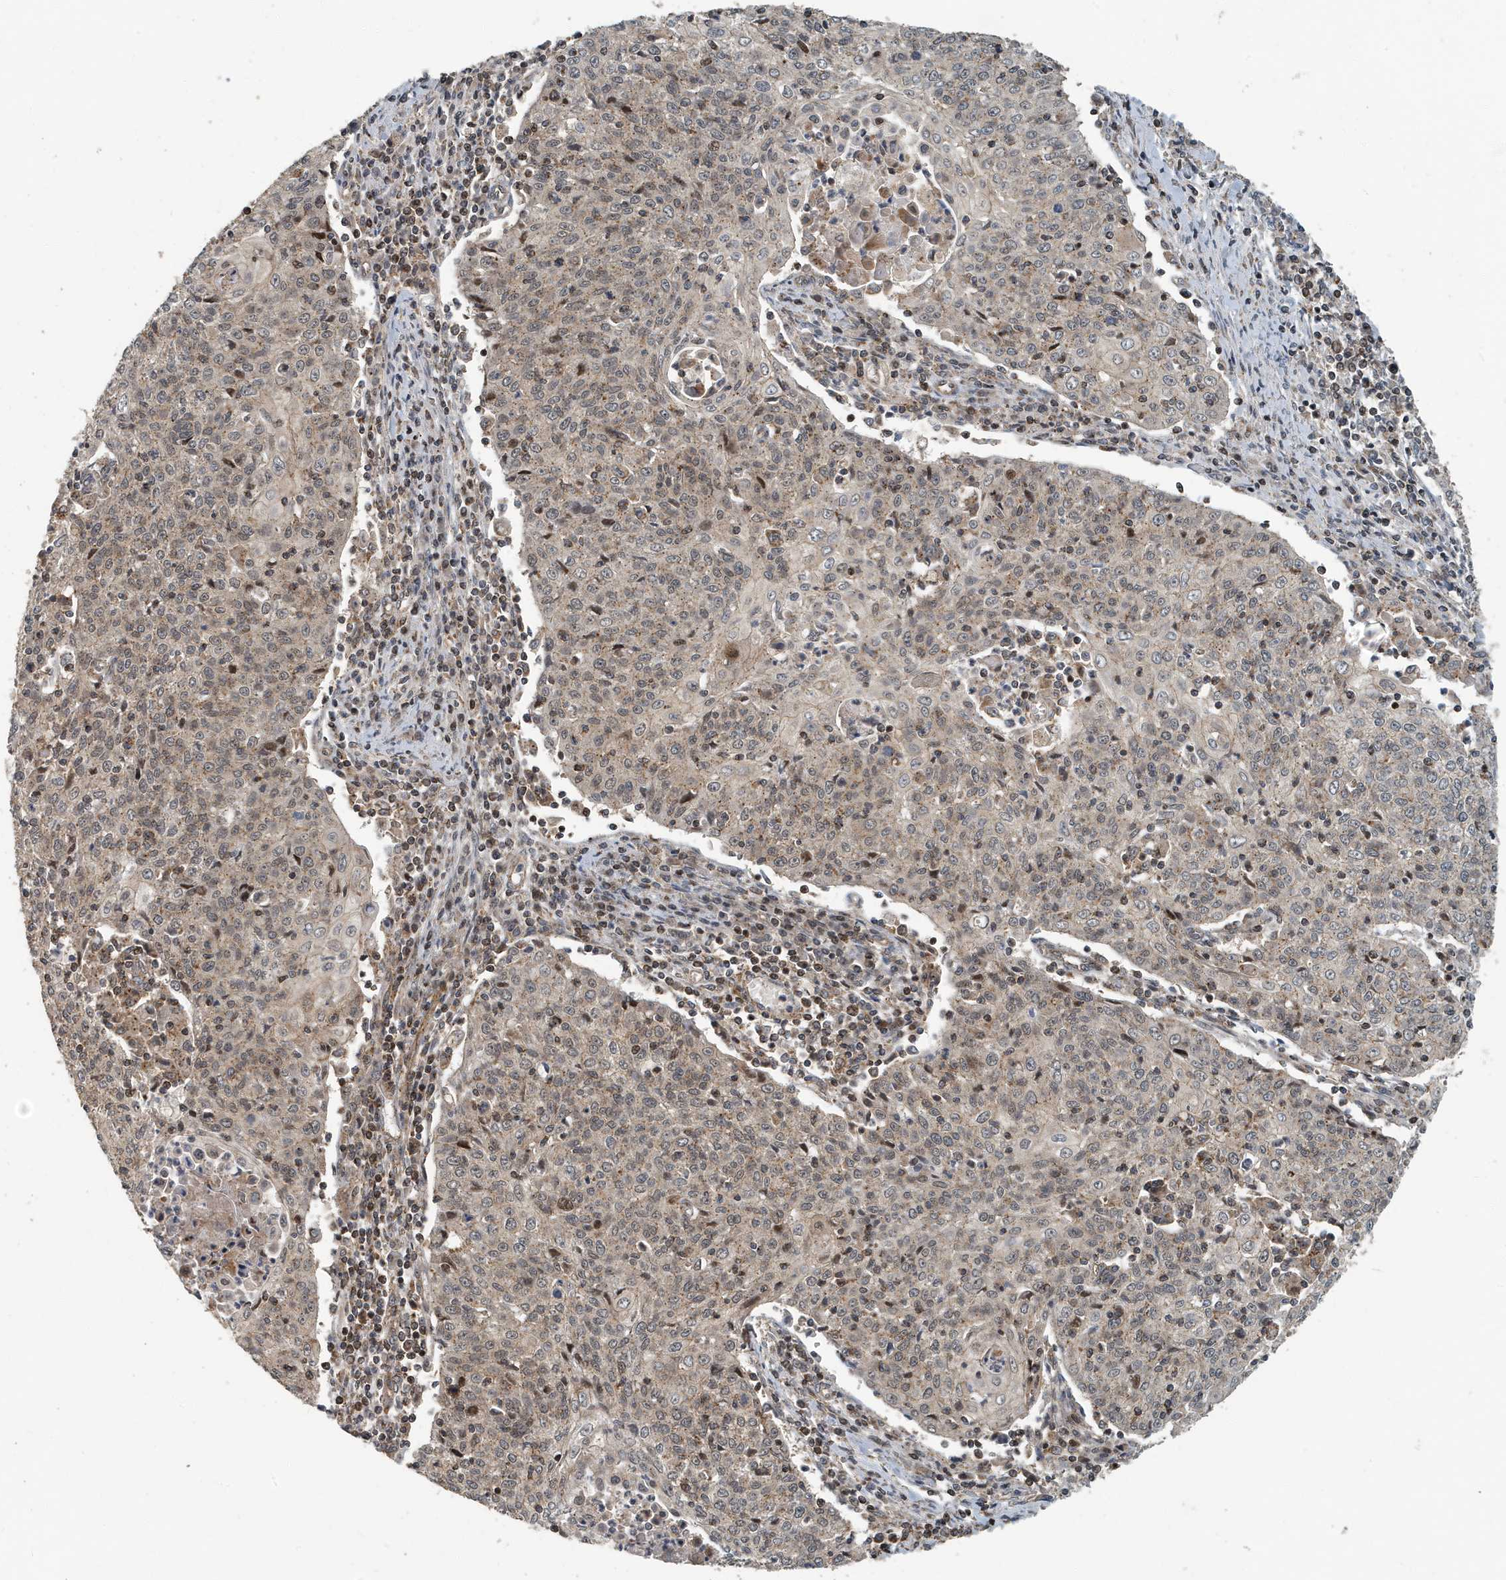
{"staining": {"intensity": "weak", "quantity": ">75%", "location": "cytoplasmic/membranous"}, "tissue": "cervical cancer", "cell_type": "Tumor cells", "image_type": "cancer", "snomed": [{"axis": "morphology", "description": "Squamous cell carcinoma, NOS"}, {"axis": "topography", "description": "Cervix"}], "caption": "A high-resolution micrograph shows IHC staining of squamous cell carcinoma (cervical), which exhibits weak cytoplasmic/membranous positivity in approximately >75% of tumor cells.", "gene": "KIF15", "patient": {"sex": "female", "age": 48}}